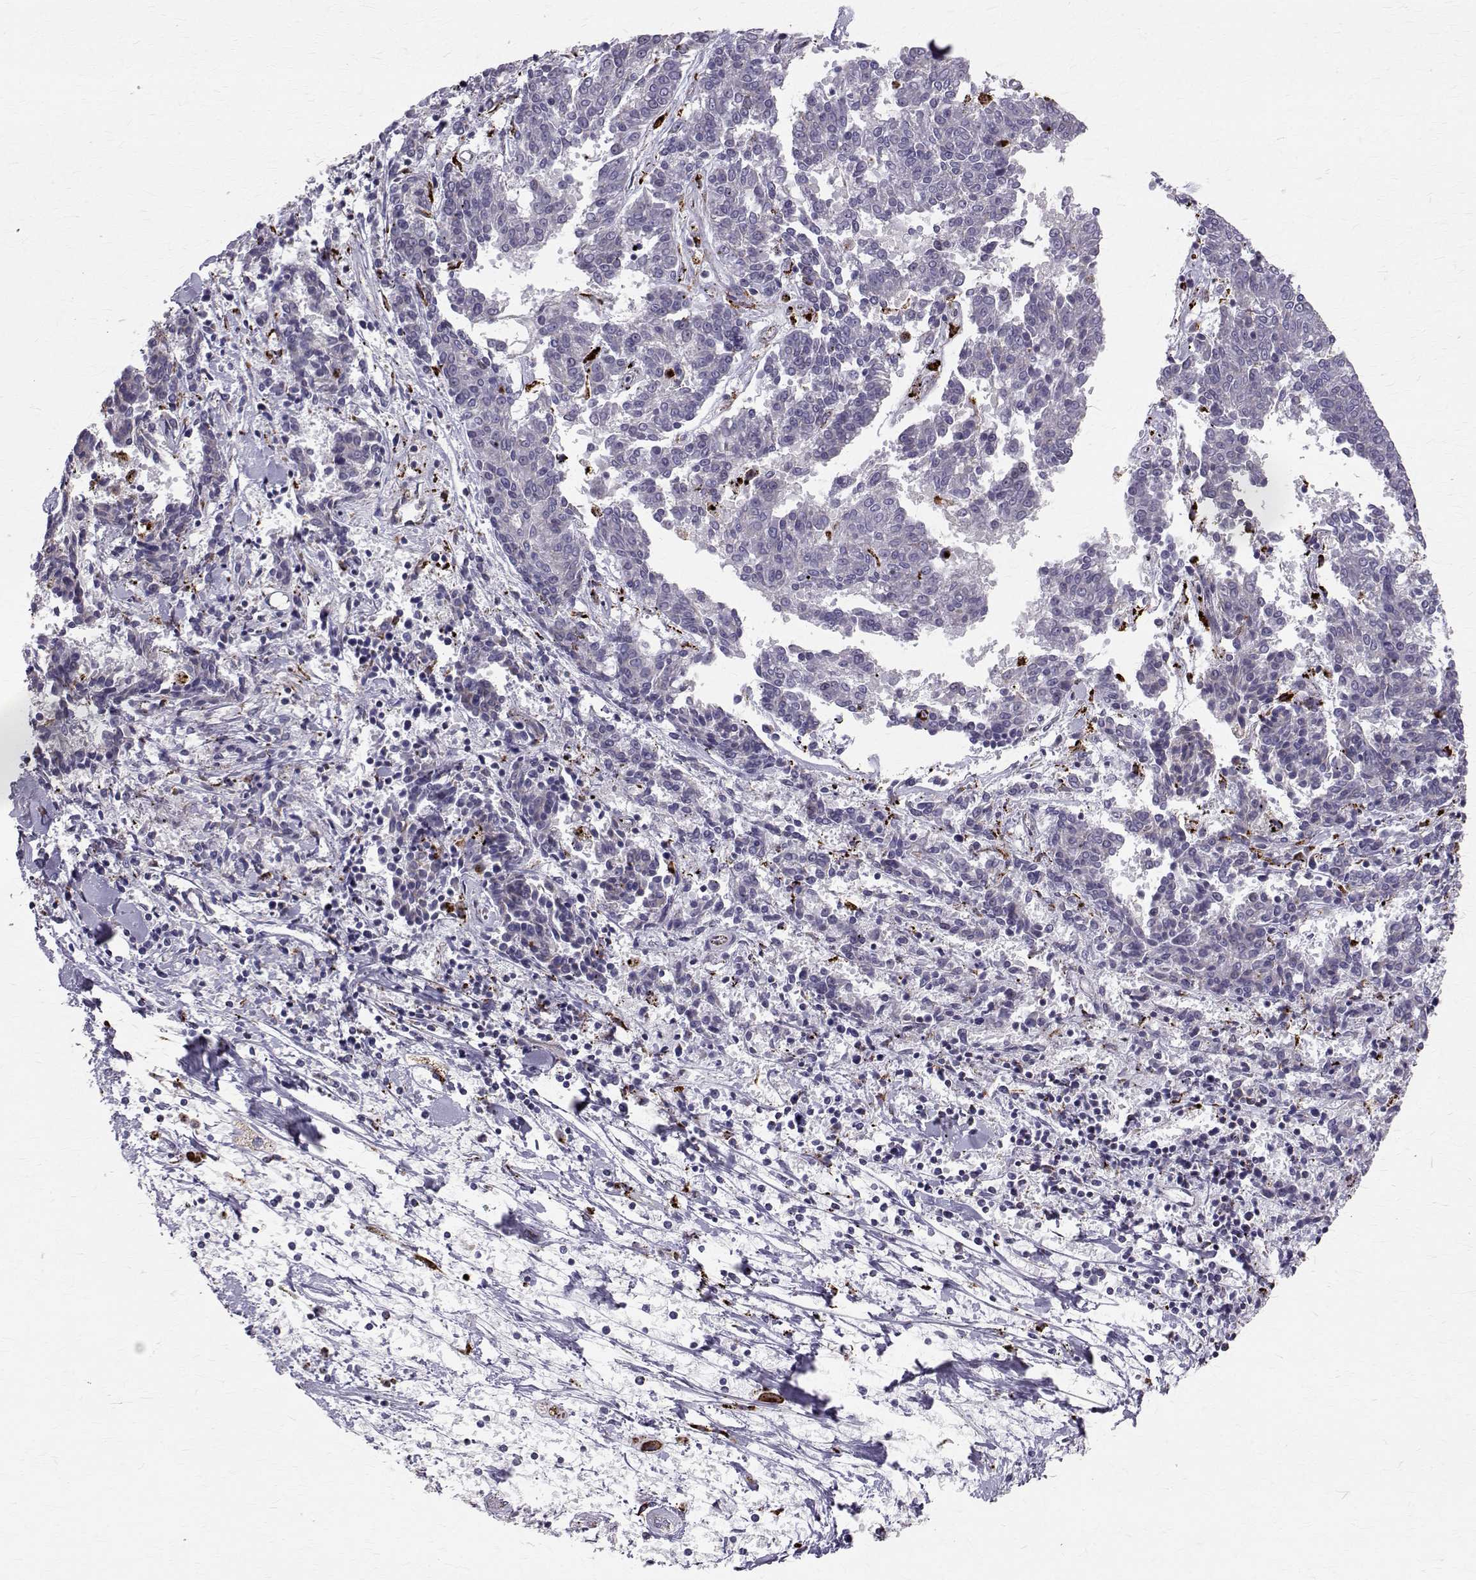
{"staining": {"intensity": "negative", "quantity": "none", "location": "none"}, "tissue": "melanoma", "cell_type": "Tumor cells", "image_type": "cancer", "snomed": [{"axis": "morphology", "description": "Malignant melanoma, NOS"}, {"axis": "topography", "description": "Skin"}], "caption": "Micrograph shows no significant protein positivity in tumor cells of melanoma.", "gene": "TPP1", "patient": {"sex": "female", "age": 72}}